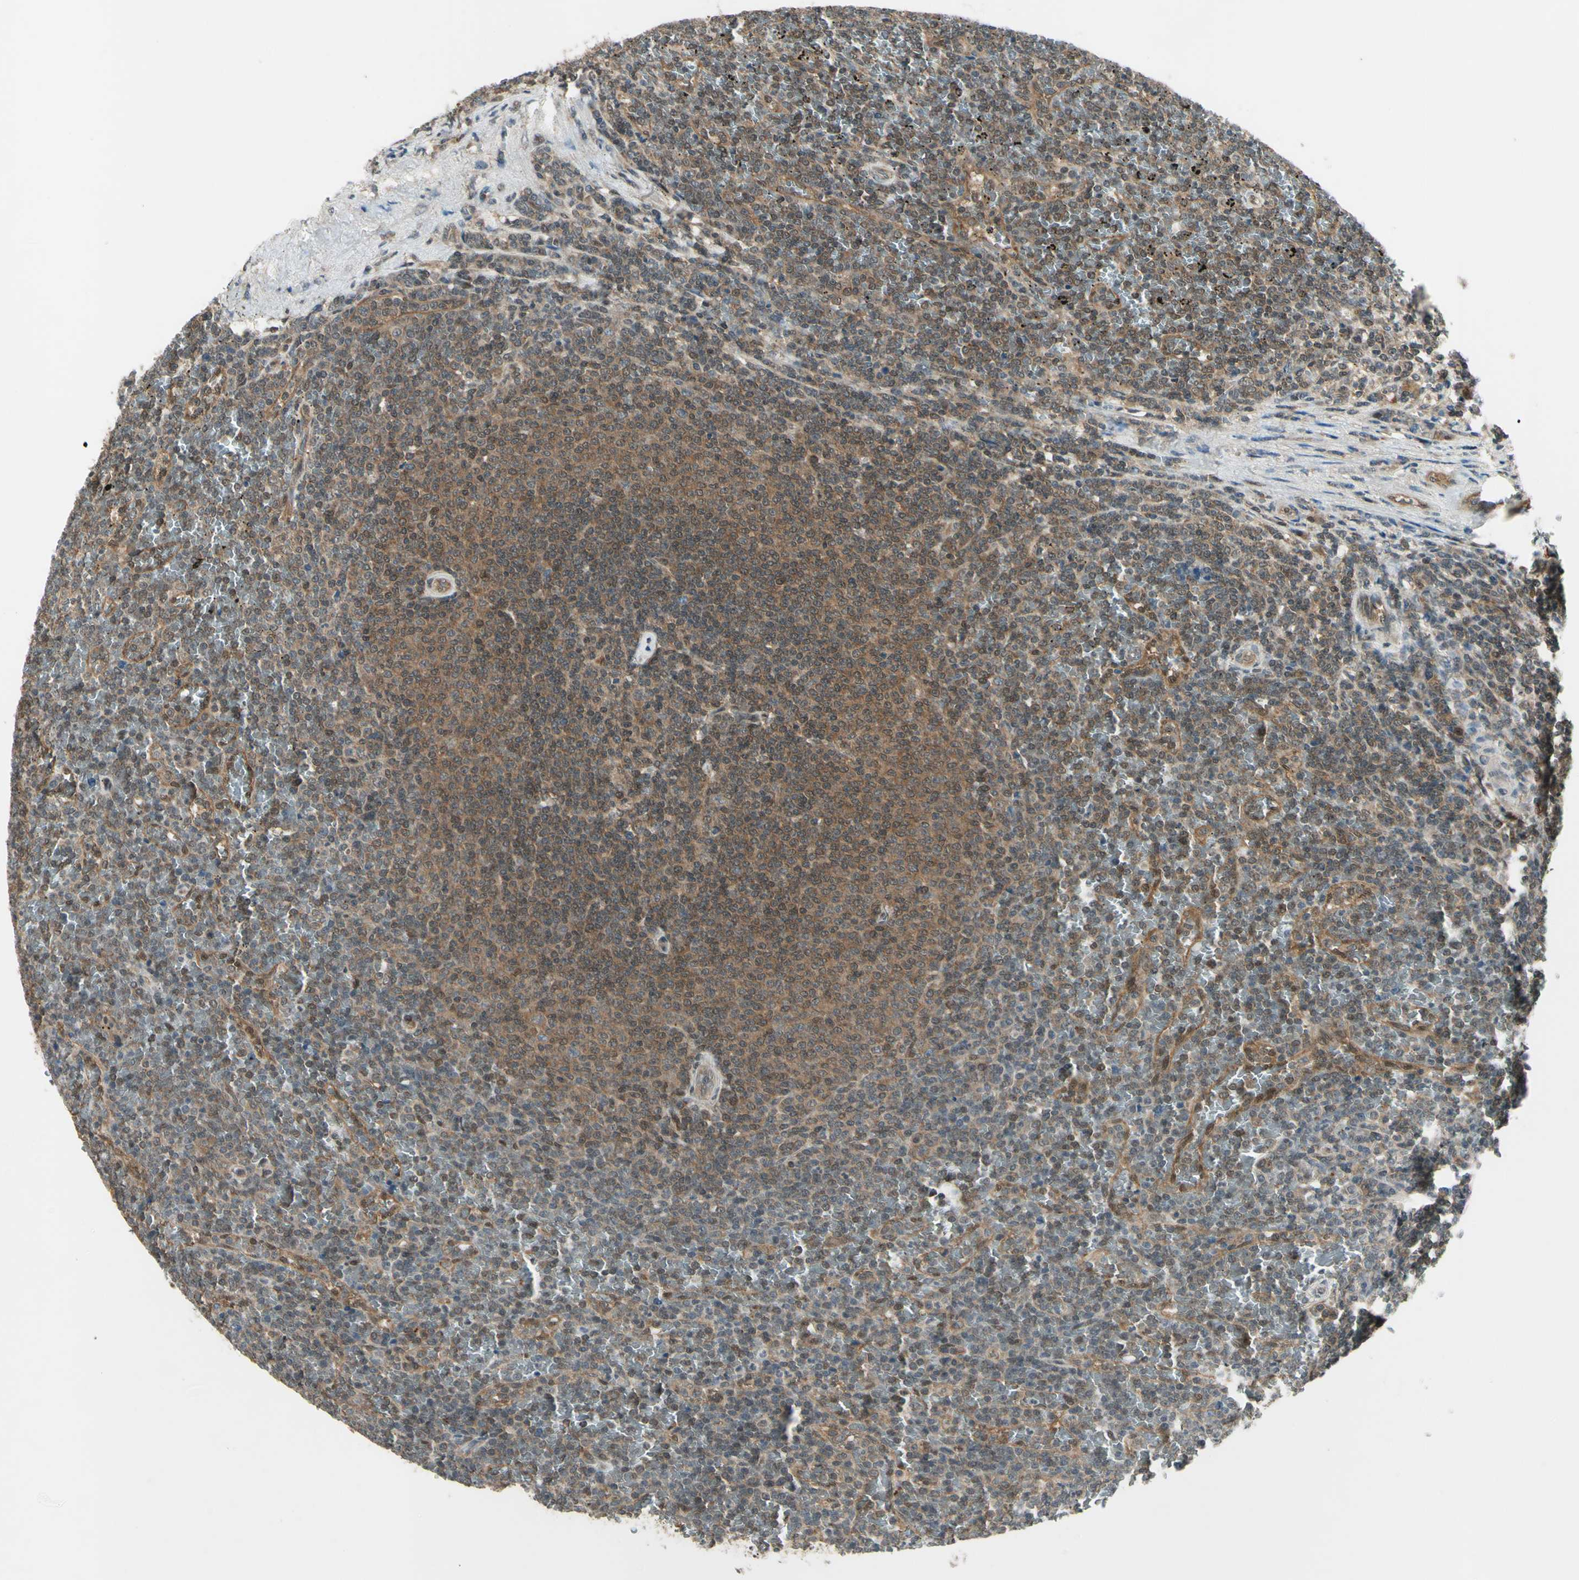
{"staining": {"intensity": "moderate", "quantity": ">75%", "location": "cytoplasmic/membranous"}, "tissue": "lymphoma", "cell_type": "Tumor cells", "image_type": "cancer", "snomed": [{"axis": "morphology", "description": "Malignant lymphoma, non-Hodgkin's type, Low grade"}, {"axis": "topography", "description": "Spleen"}], "caption": "A high-resolution micrograph shows immunohistochemistry (IHC) staining of lymphoma, which reveals moderate cytoplasmic/membranous expression in approximately >75% of tumor cells.", "gene": "PSMD5", "patient": {"sex": "female", "age": 77}}